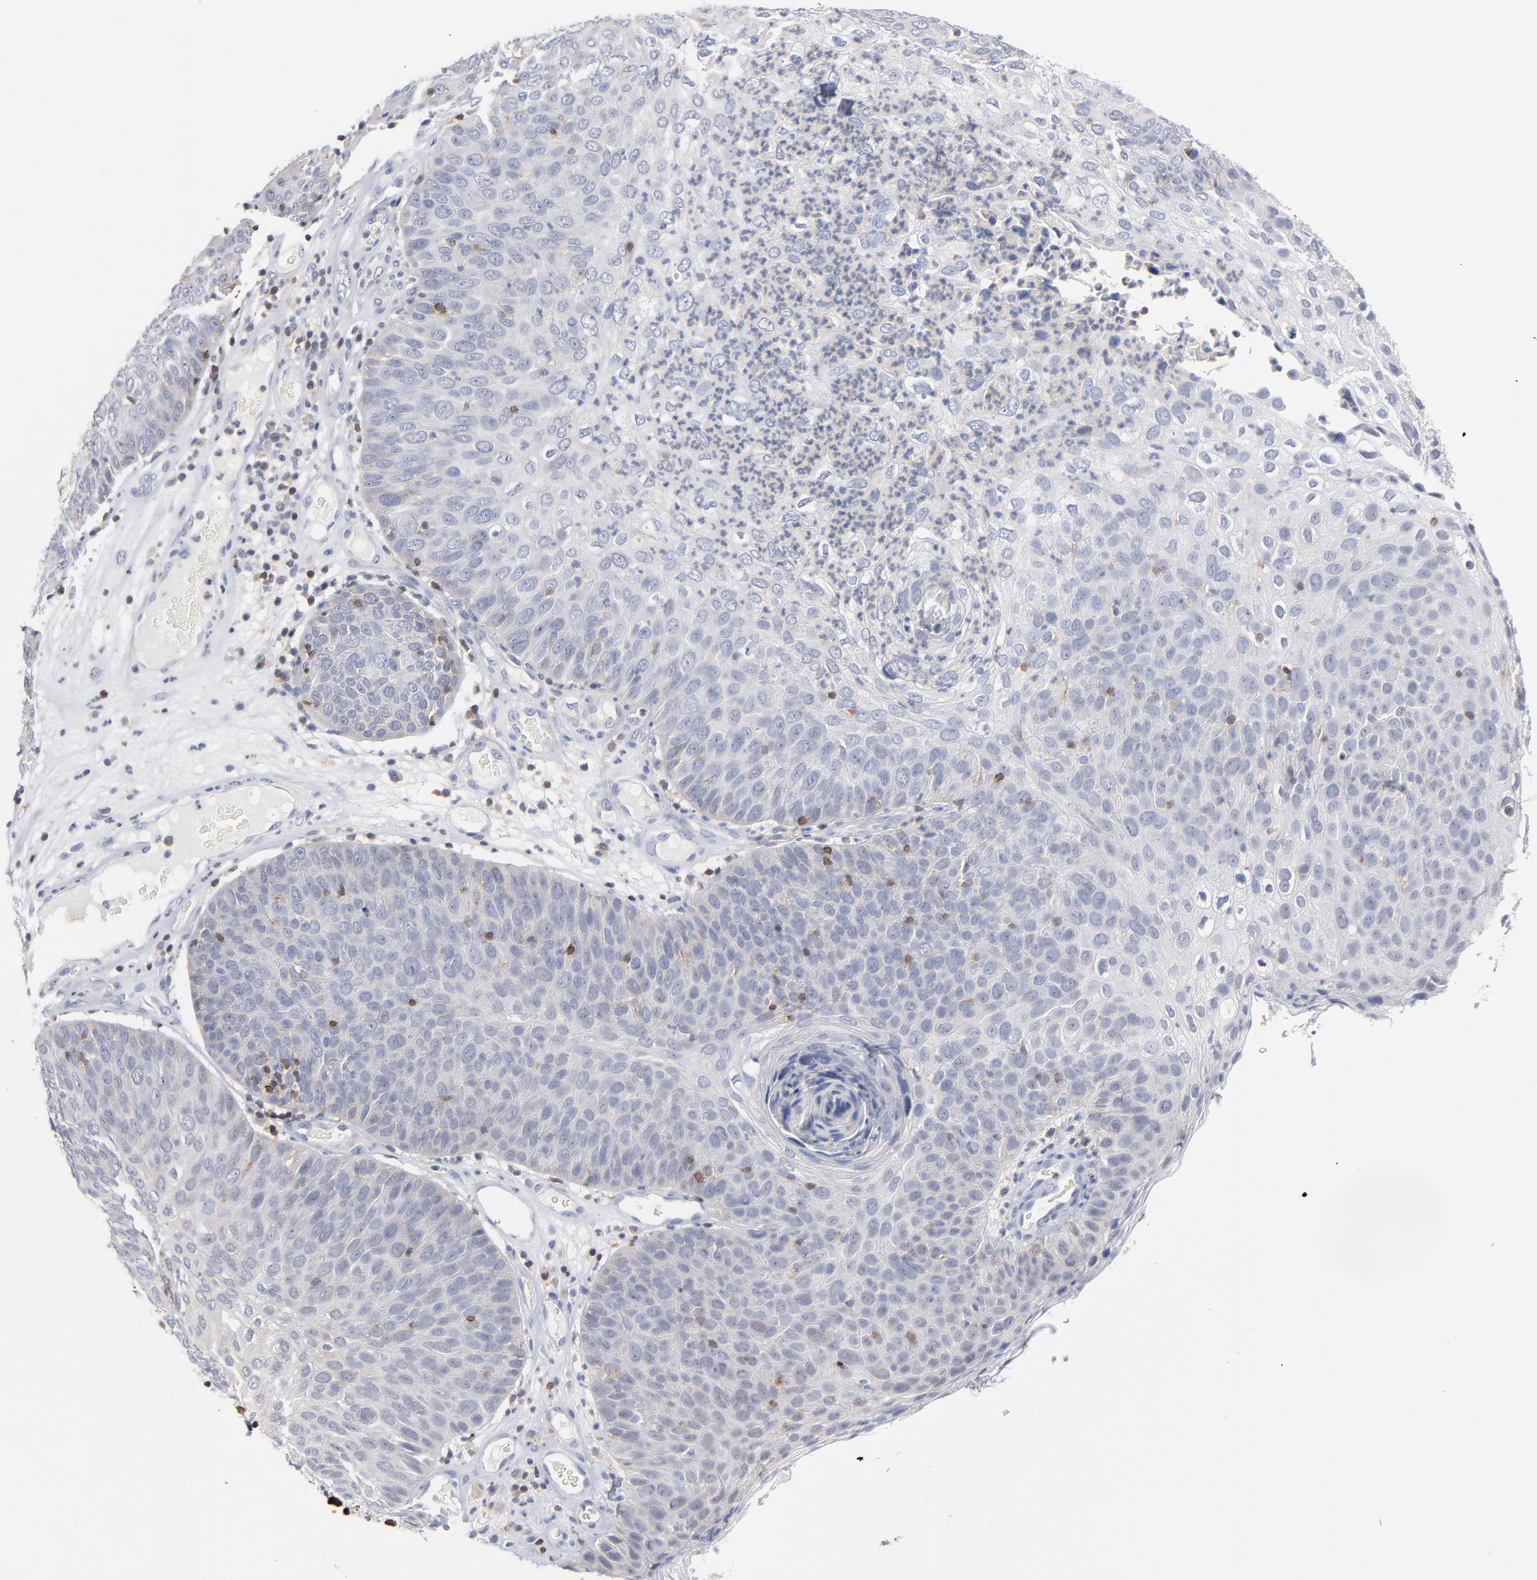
{"staining": {"intensity": "weak", "quantity": "<25%", "location": "cytoplasmic/membranous"}, "tissue": "skin cancer", "cell_type": "Tumor cells", "image_type": "cancer", "snomed": [{"axis": "morphology", "description": "Squamous cell carcinoma, NOS"}, {"axis": "topography", "description": "Skin"}], "caption": "This is a micrograph of immunohistochemistry staining of skin cancer, which shows no expression in tumor cells.", "gene": "PDLIM2", "patient": {"sex": "male", "age": 87}}